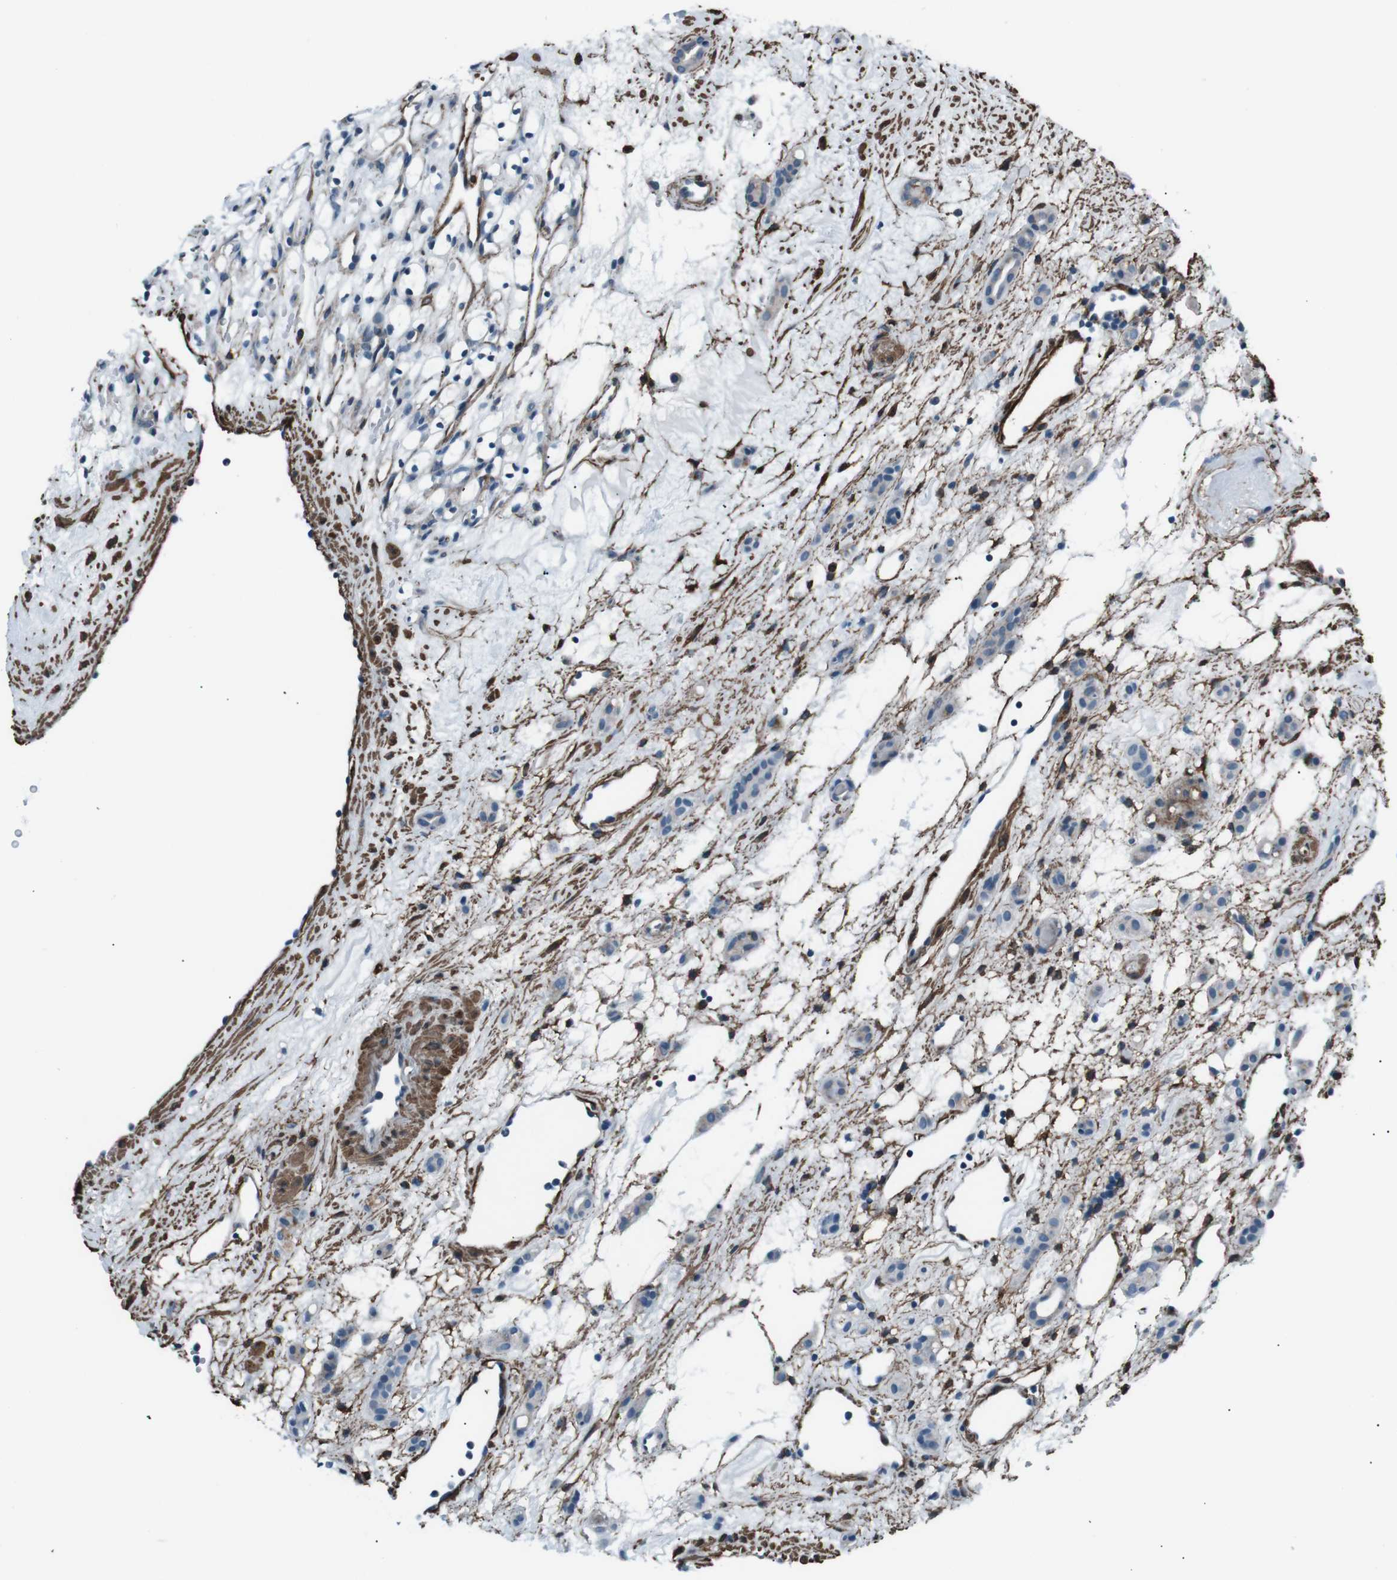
{"staining": {"intensity": "negative", "quantity": "none", "location": "none"}, "tissue": "renal cancer", "cell_type": "Tumor cells", "image_type": "cancer", "snomed": [{"axis": "morphology", "description": "Adenocarcinoma, NOS"}, {"axis": "topography", "description": "Kidney"}], "caption": "The immunohistochemistry (IHC) photomicrograph has no significant positivity in tumor cells of renal adenocarcinoma tissue.", "gene": "PDLIM5", "patient": {"sex": "female", "age": 60}}